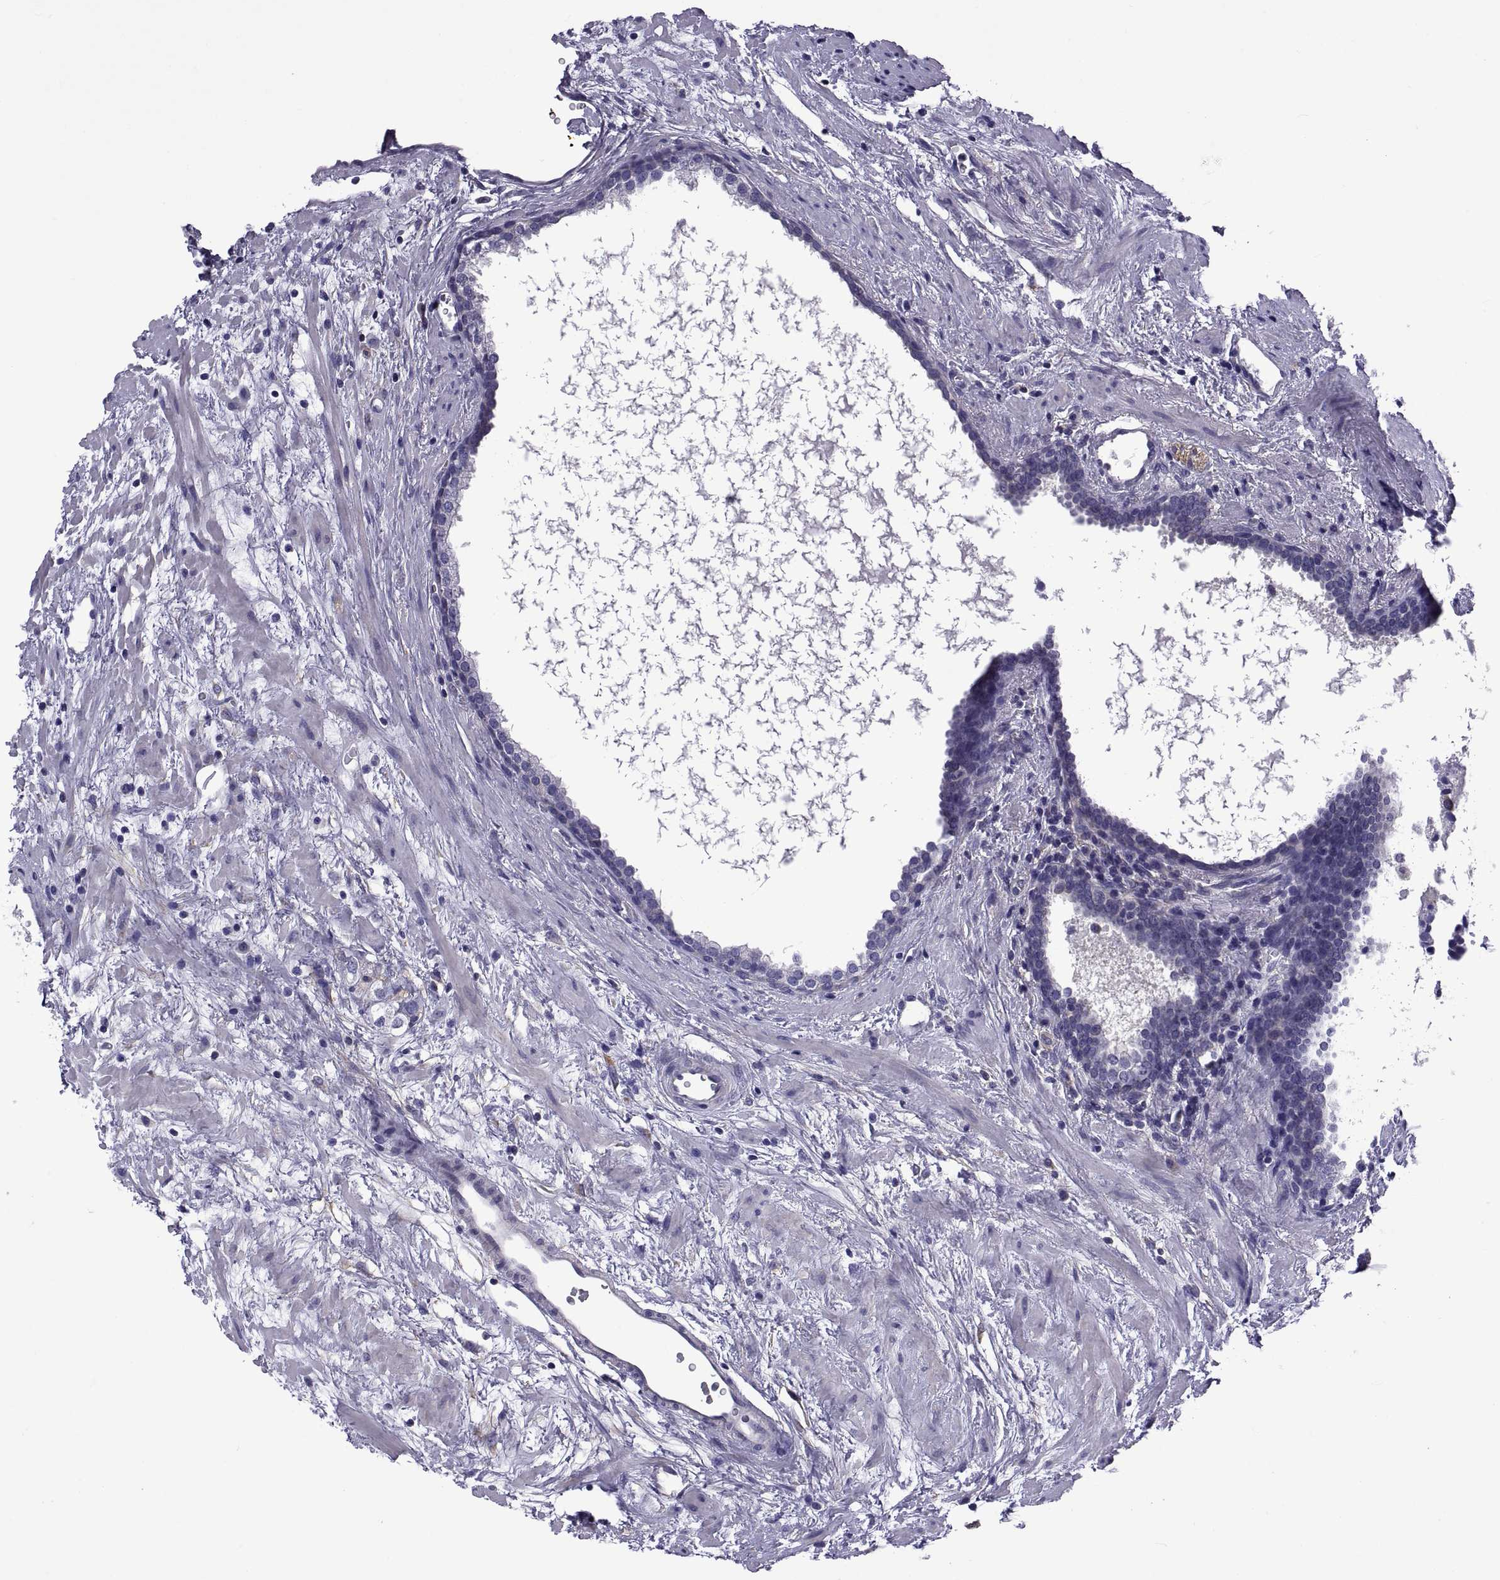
{"staining": {"intensity": "negative", "quantity": "none", "location": "none"}, "tissue": "prostate cancer", "cell_type": "Tumor cells", "image_type": "cancer", "snomed": [{"axis": "morphology", "description": "Adenocarcinoma, NOS"}, {"axis": "topography", "description": "Prostate and seminal vesicle, NOS"}], "caption": "High power microscopy image of an IHC micrograph of prostate cancer, revealing no significant staining in tumor cells.", "gene": "TMC3", "patient": {"sex": "male", "age": 63}}